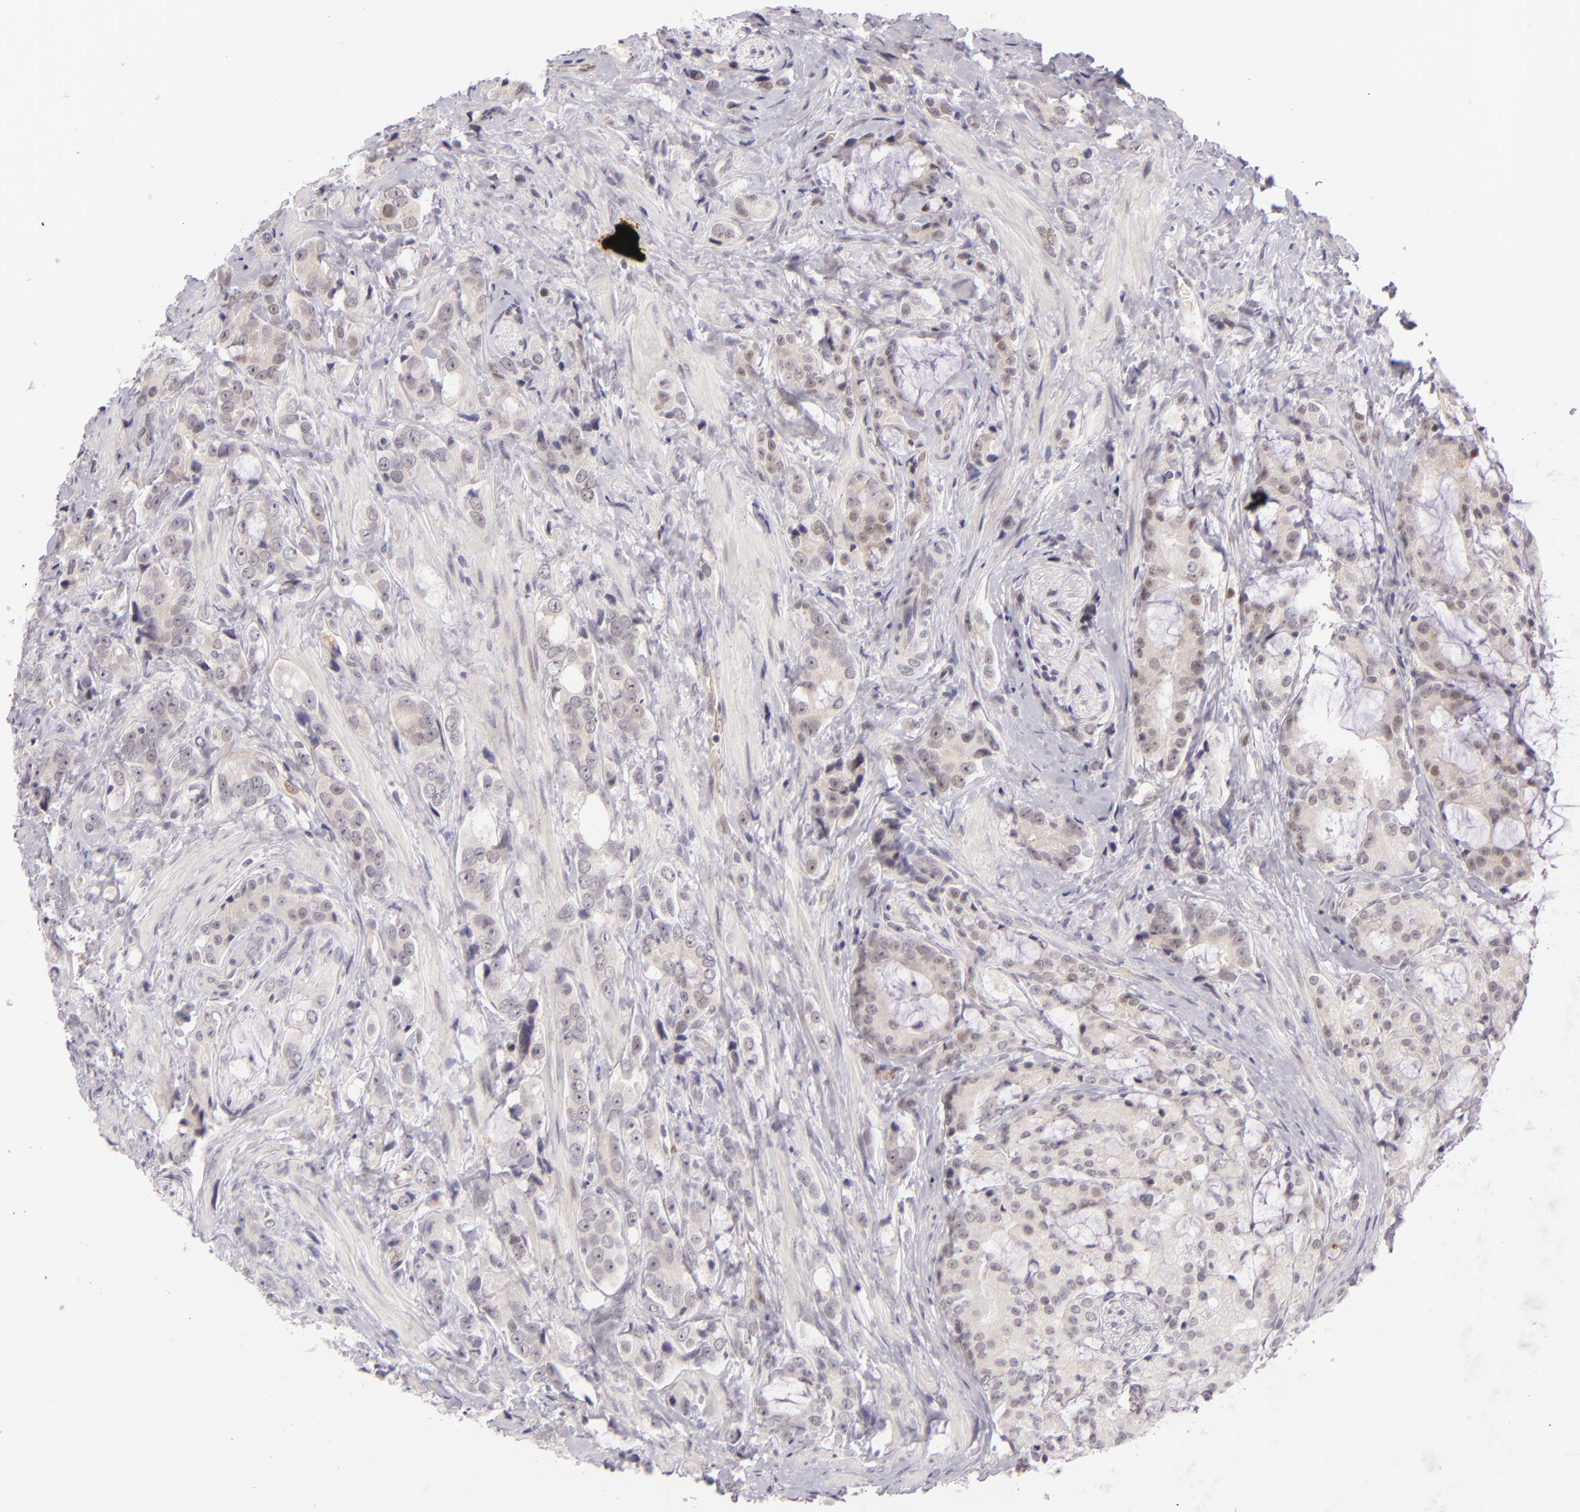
{"staining": {"intensity": "negative", "quantity": "none", "location": "none"}, "tissue": "prostate cancer", "cell_type": "Tumor cells", "image_type": "cancer", "snomed": [{"axis": "morphology", "description": "Adenocarcinoma, Medium grade"}, {"axis": "topography", "description": "Prostate"}], "caption": "This image is of prostate medium-grade adenocarcinoma stained with immunohistochemistry to label a protein in brown with the nuclei are counter-stained blue. There is no staining in tumor cells. Nuclei are stained in blue.", "gene": "BCL3", "patient": {"sex": "male", "age": 70}}